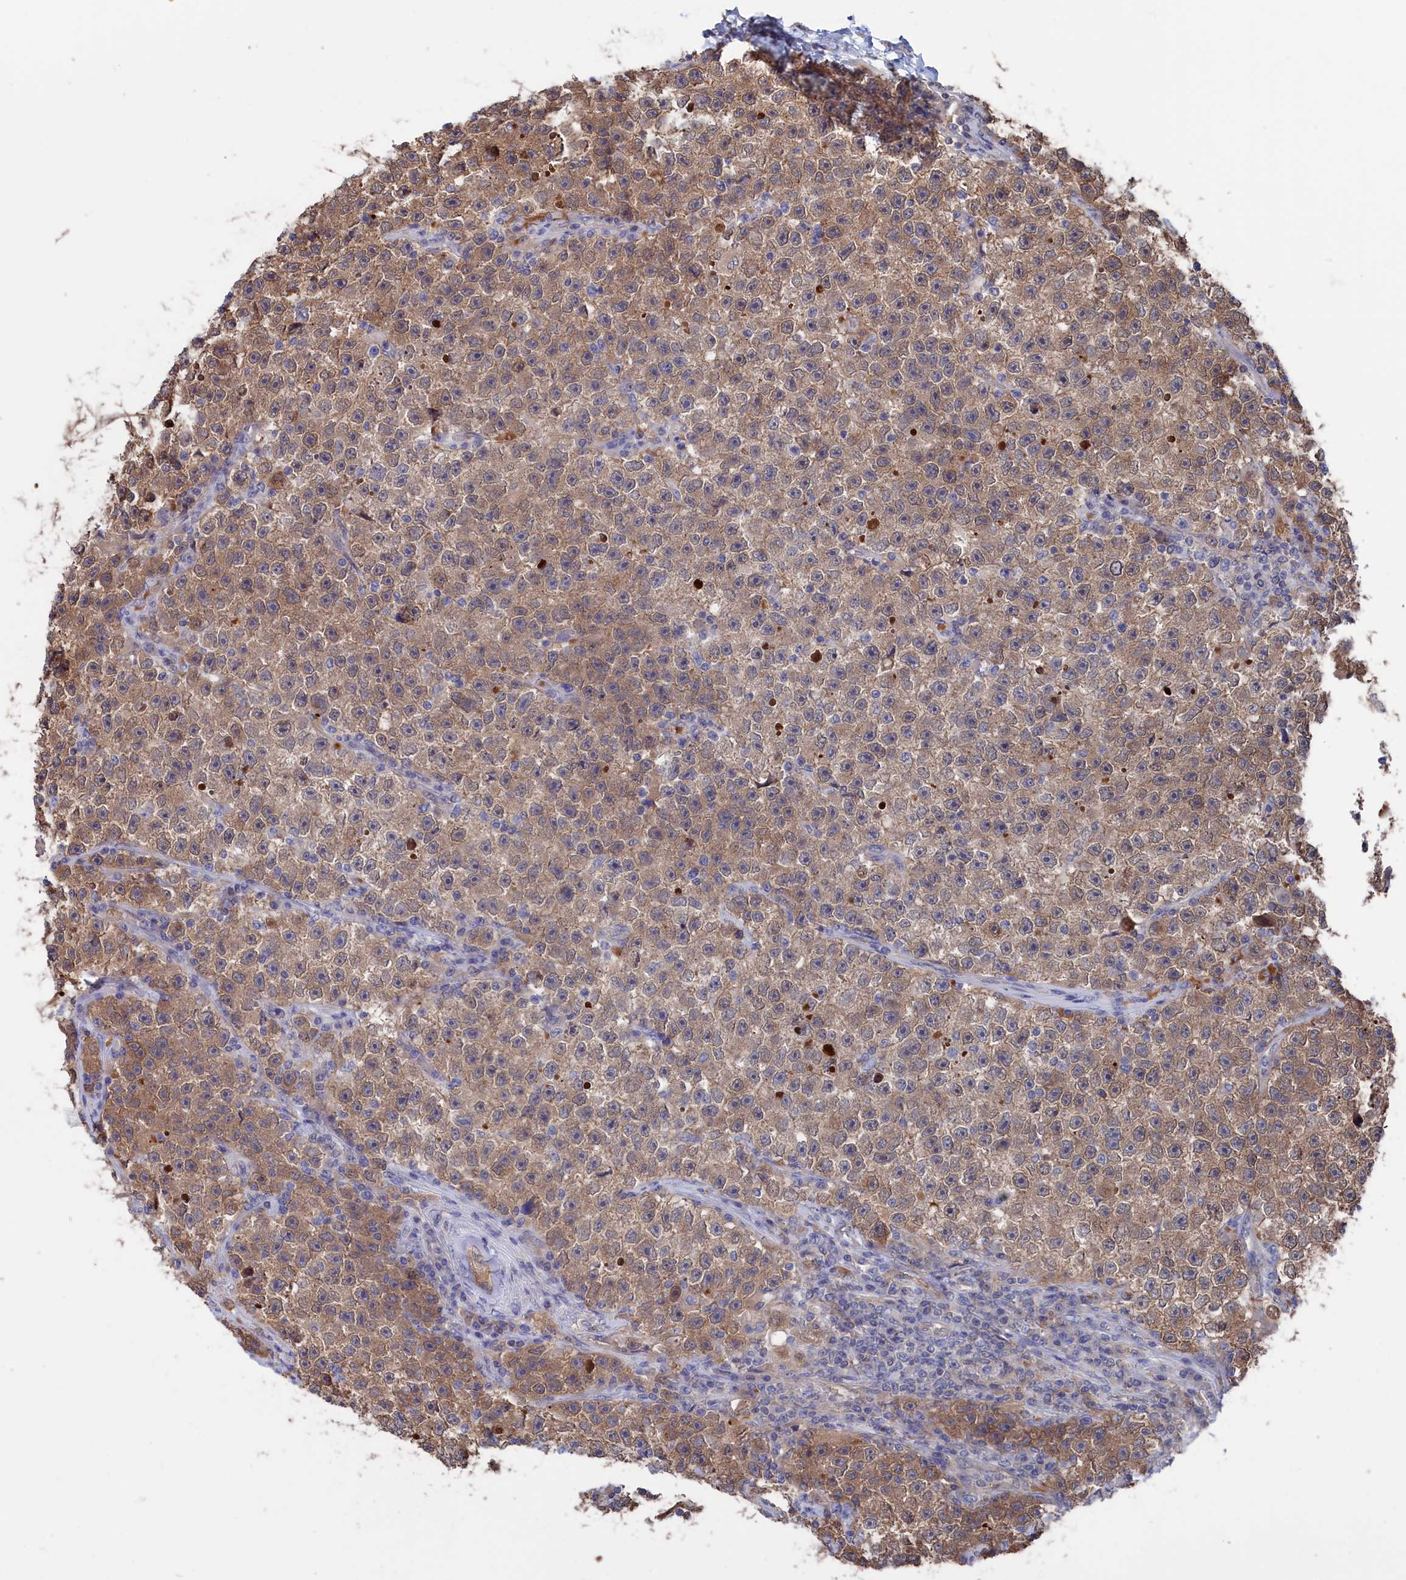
{"staining": {"intensity": "weak", "quantity": ">75%", "location": "cytoplasmic/membranous"}, "tissue": "testis cancer", "cell_type": "Tumor cells", "image_type": "cancer", "snomed": [{"axis": "morphology", "description": "Seminoma, NOS"}, {"axis": "topography", "description": "Testis"}], "caption": "Immunohistochemistry of human testis seminoma displays low levels of weak cytoplasmic/membranous positivity in approximately >75% of tumor cells. (brown staining indicates protein expression, while blue staining denotes nuclei).", "gene": "NUTF2", "patient": {"sex": "male", "age": 22}}